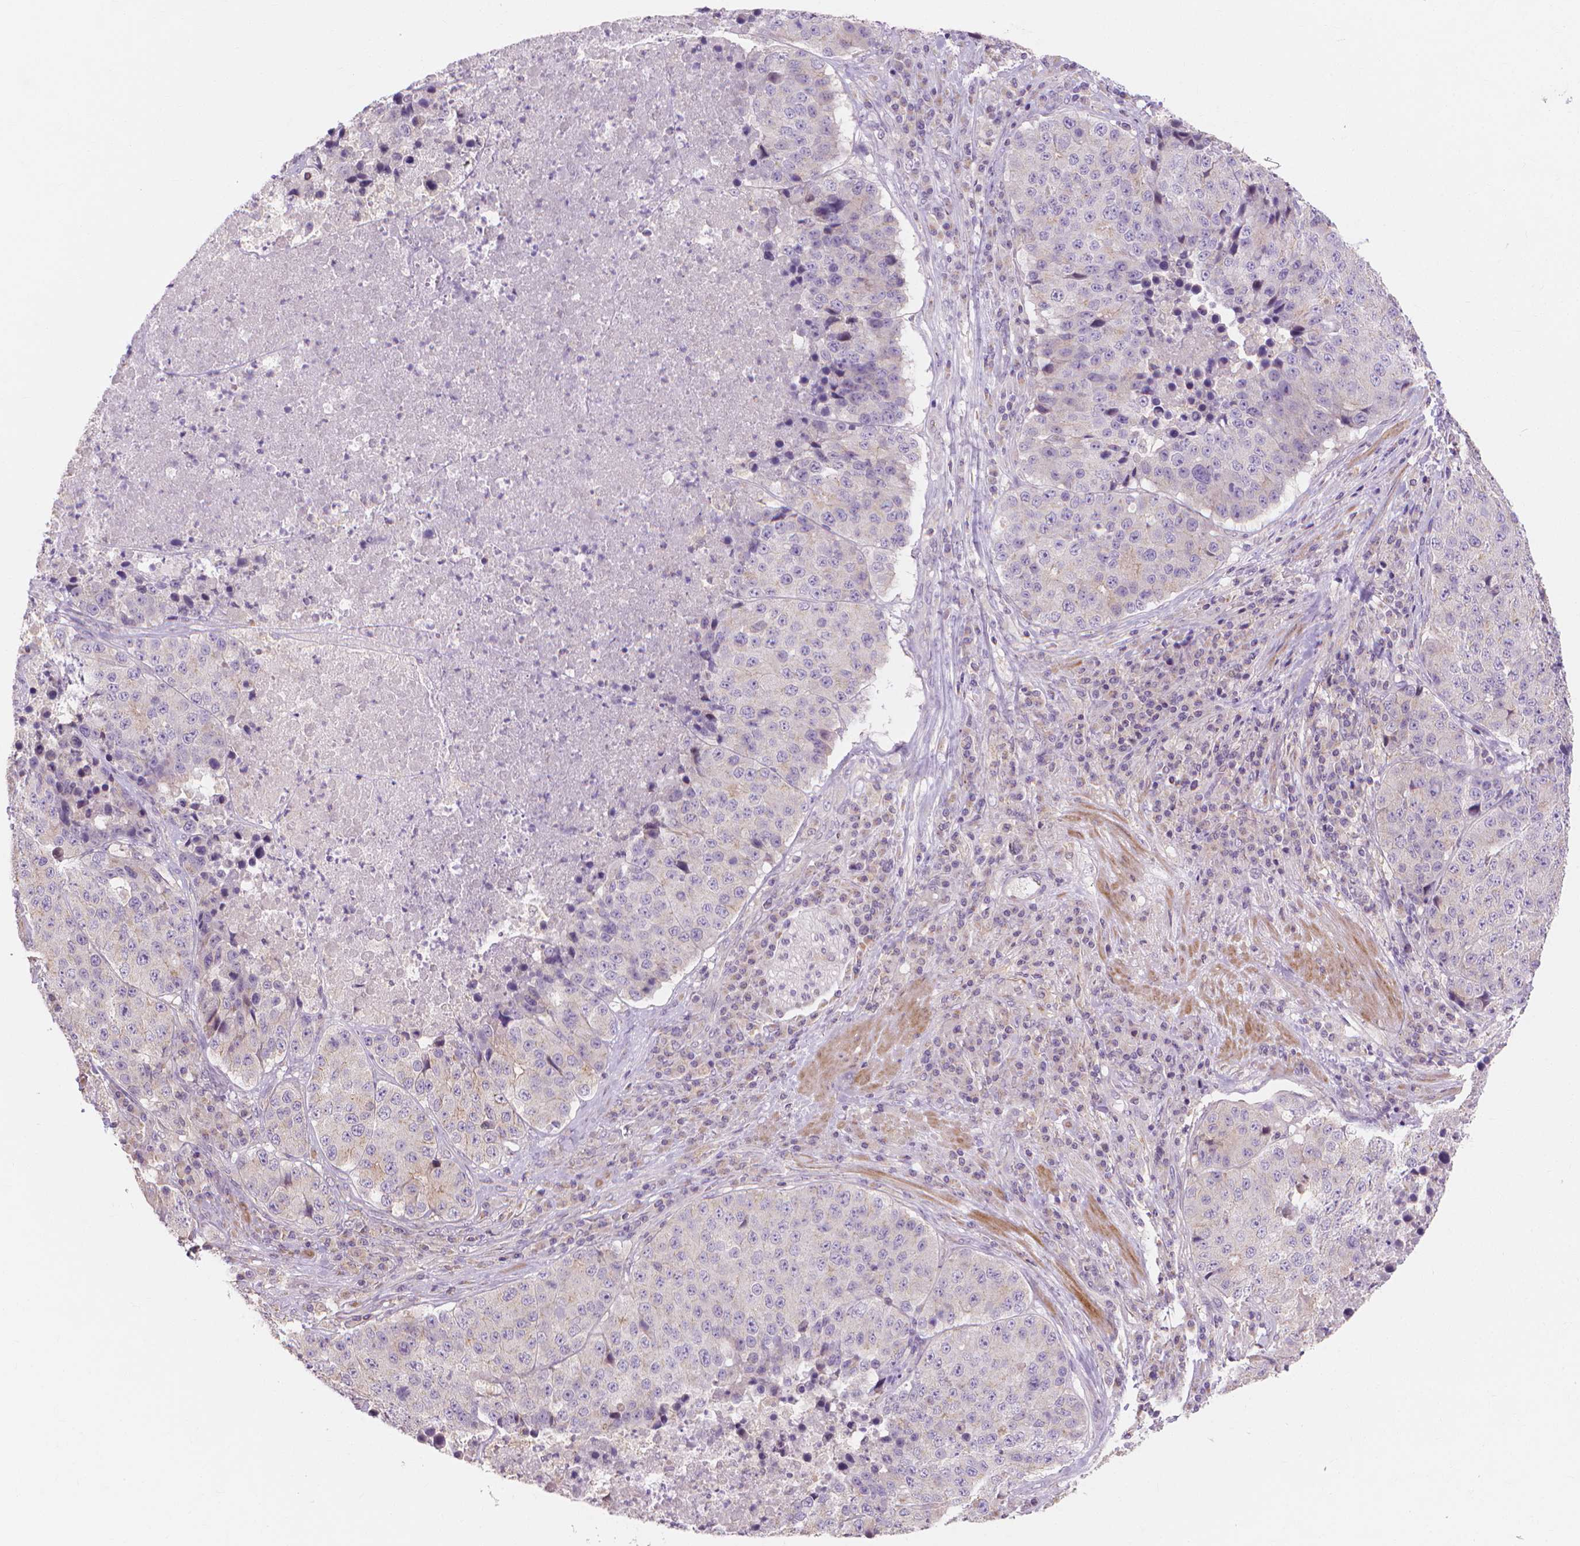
{"staining": {"intensity": "weak", "quantity": "<25%", "location": "cytoplasmic/membranous"}, "tissue": "stomach cancer", "cell_type": "Tumor cells", "image_type": "cancer", "snomed": [{"axis": "morphology", "description": "Adenocarcinoma, NOS"}, {"axis": "topography", "description": "Stomach"}], "caption": "Adenocarcinoma (stomach) was stained to show a protein in brown. There is no significant staining in tumor cells.", "gene": "PRDM13", "patient": {"sex": "male", "age": 71}}